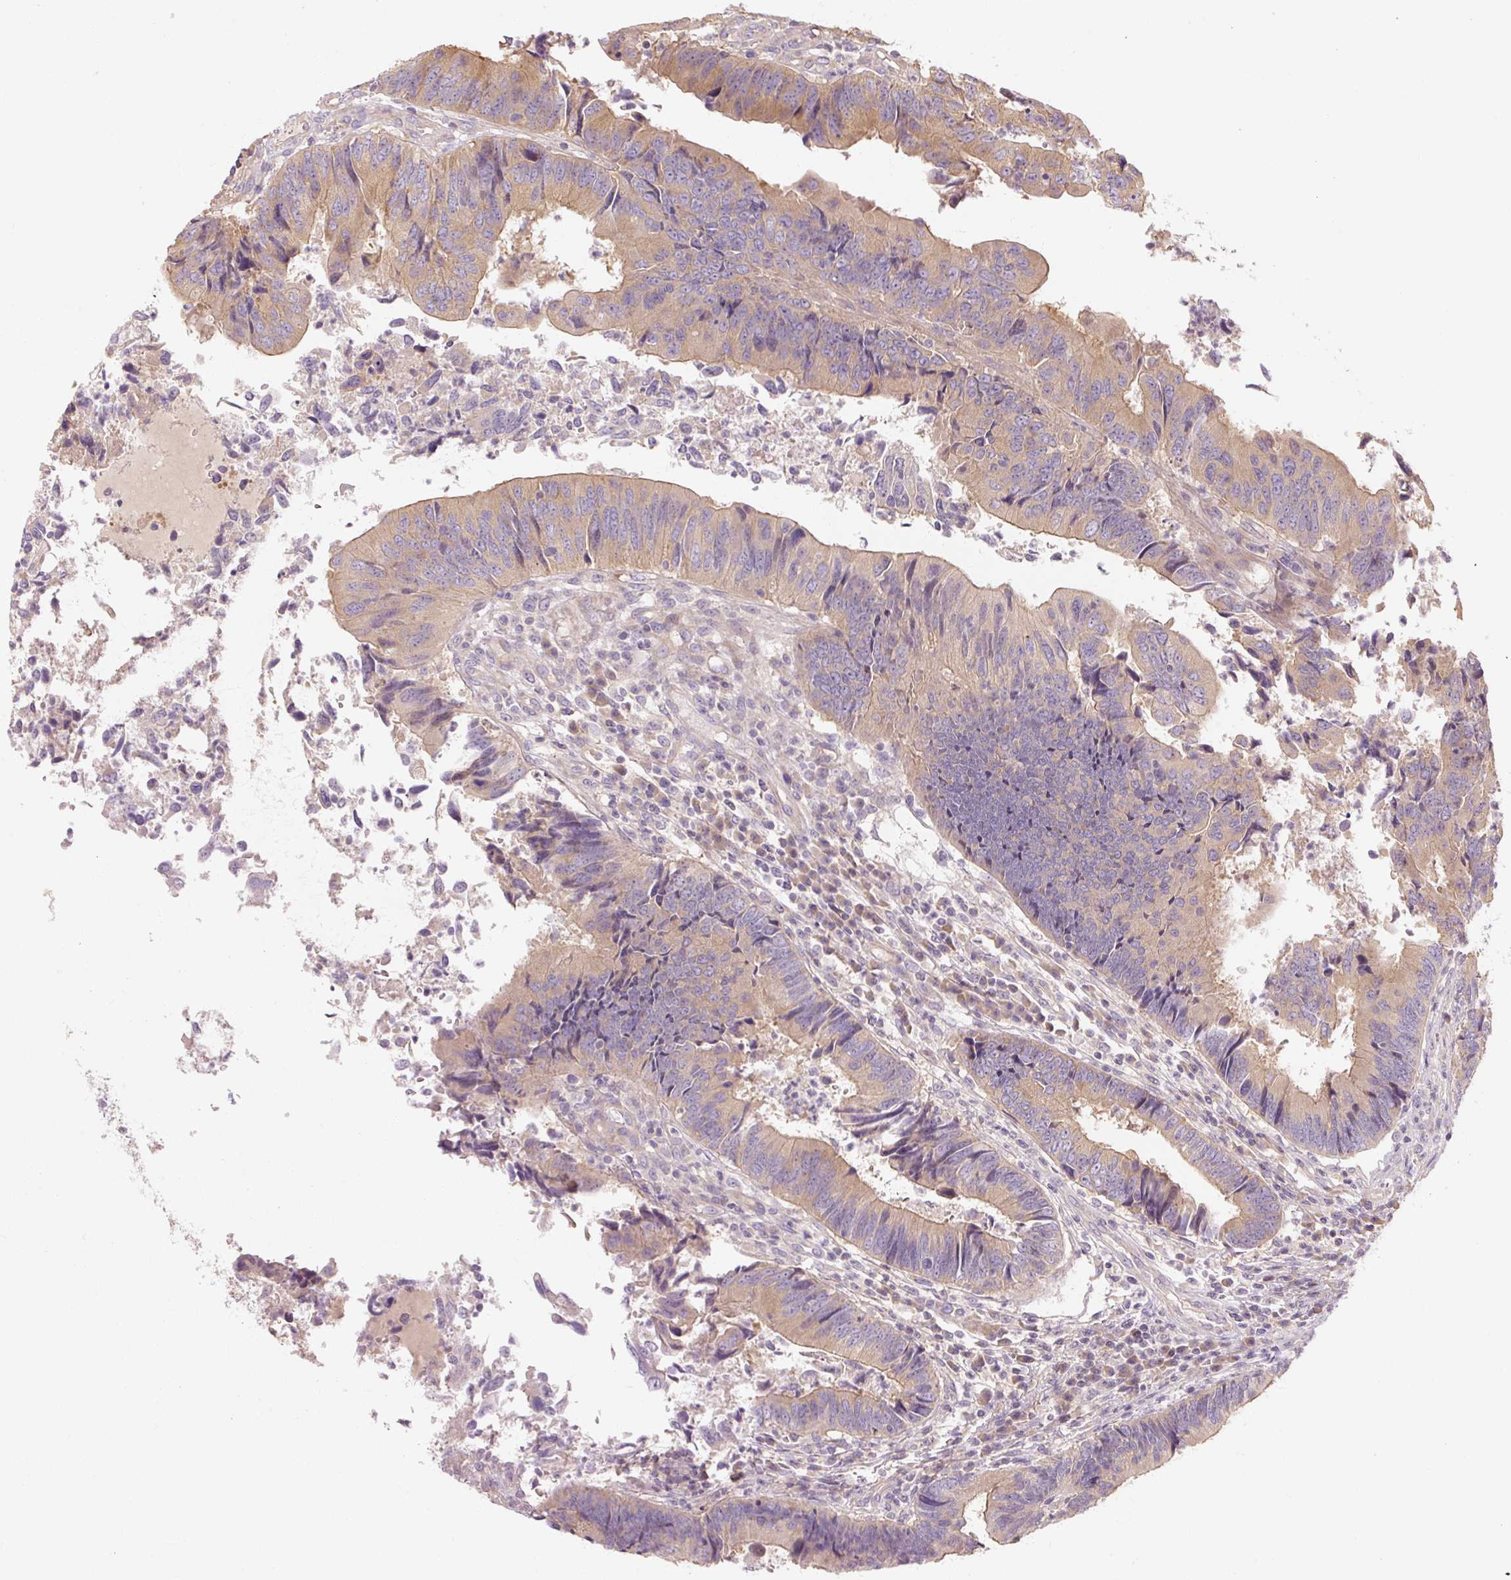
{"staining": {"intensity": "moderate", "quantity": "25%-75%", "location": "cytoplasmic/membranous"}, "tissue": "colorectal cancer", "cell_type": "Tumor cells", "image_type": "cancer", "snomed": [{"axis": "morphology", "description": "Adenocarcinoma, NOS"}, {"axis": "topography", "description": "Colon"}], "caption": "Immunohistochemistry (IHC) (DAB (3,3'-diaminobenzidine)) staining of colorectal adenocarcinoma exhibits moderate cytoplasmic/membranous protein expression in about 25%-75% of tumor cells. The protein of interest is stained brown, and the nuclei are stained in blue (DAB (3,3'-diaminobenzidine) IHC with brightfield microscopy, high magnification).", "gene": "RB1CC1", "patient": {"sex": "female", "age": 67}}